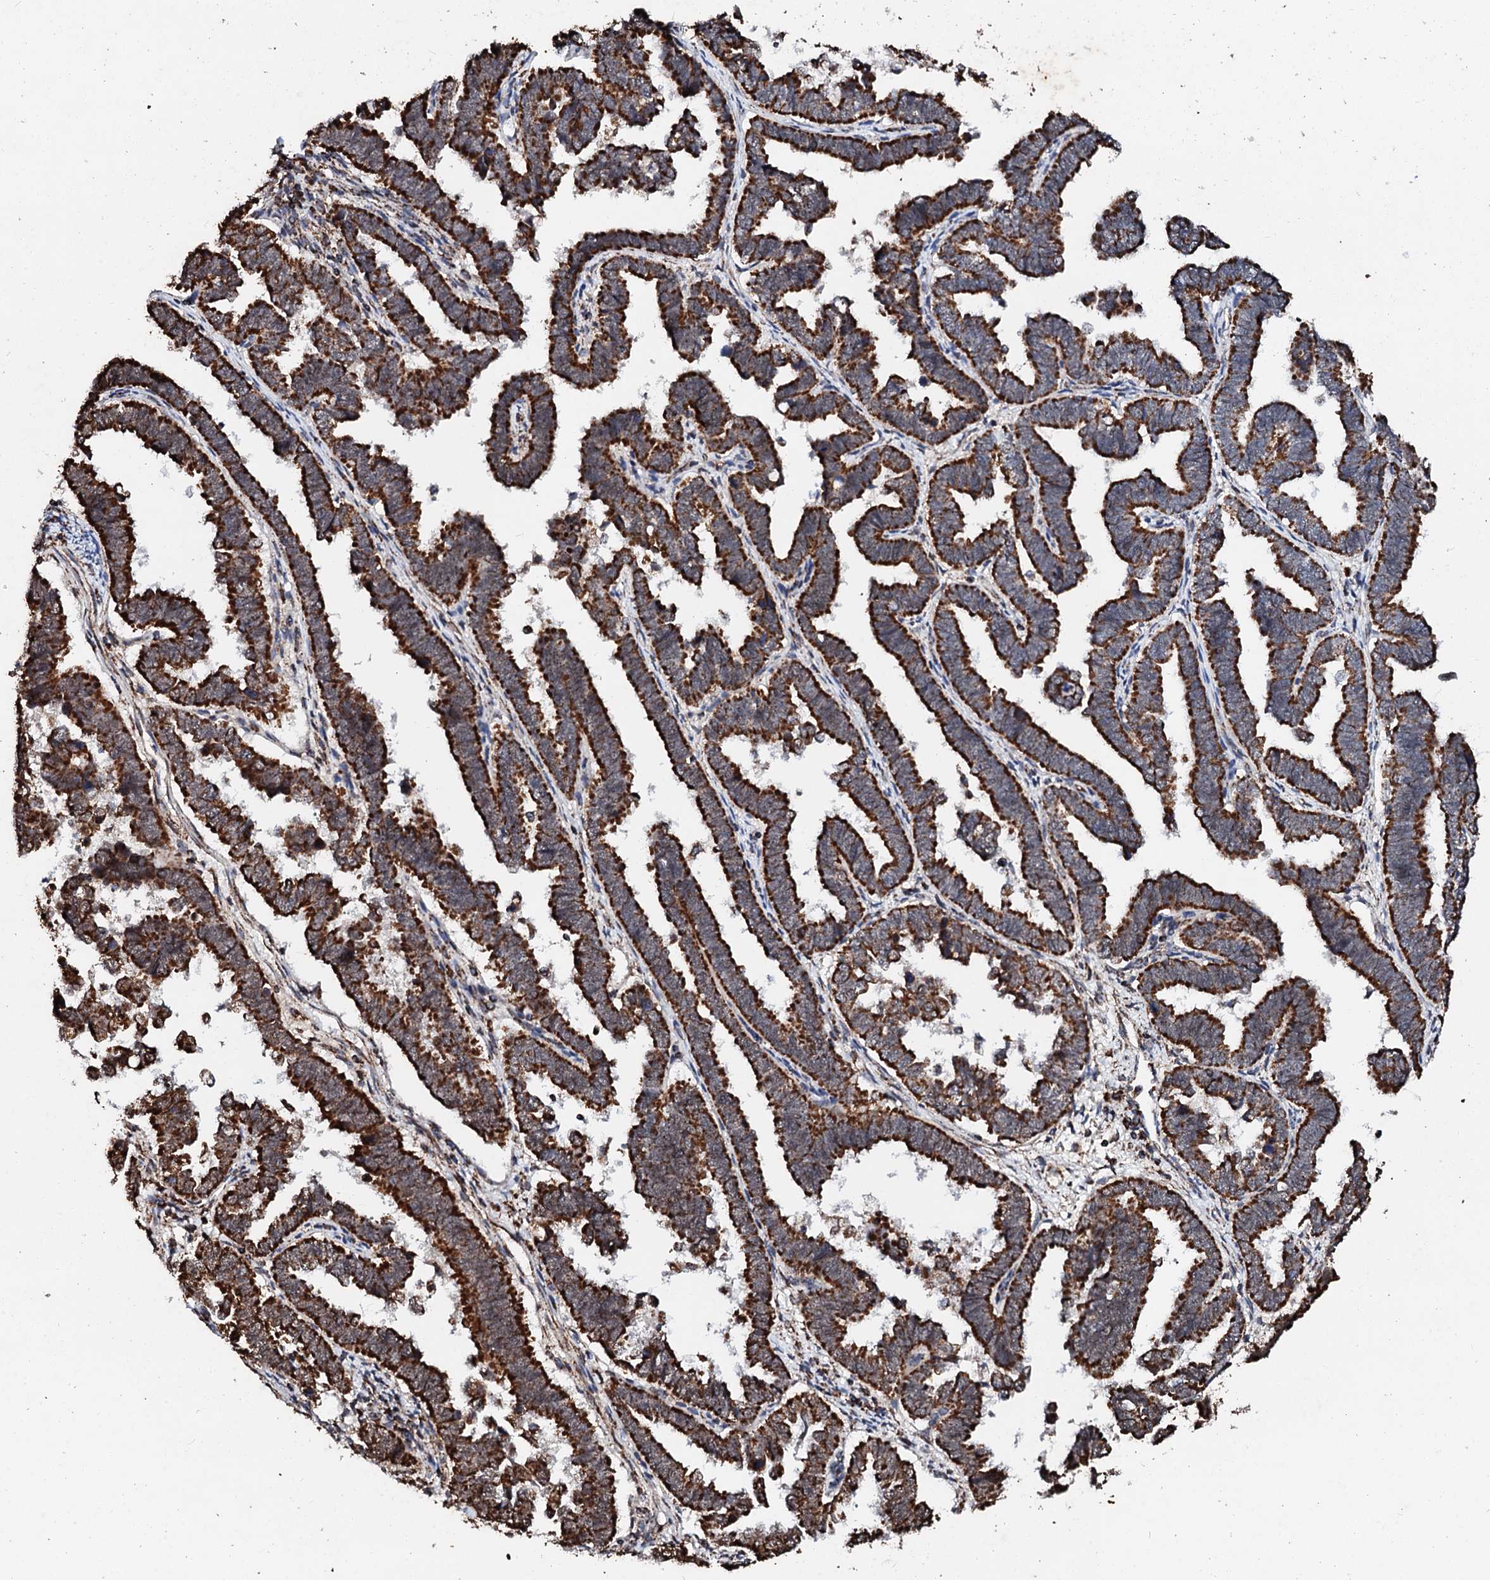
{"staining": {"intensity": "strong", "quantity": ">75%", "location": "cytoplasmic/membranous"}, "tissue": "endometrial cancer", "cell_type": "Tumor cells", "image_type": "cancer", "snomed": [{"axis": "morphology", "description": "Adenocarcinoma, NOS"}, {"axis": "topography", "description": "Endometrium"}], "caption": "A brown stain highlights strong cytoplasmic/membranous positivity of a protein in endometrial adenocarcinoma tumor cells.", "gene": "SECISBP2L", "patient": {"sex": "female", "age": 75}}